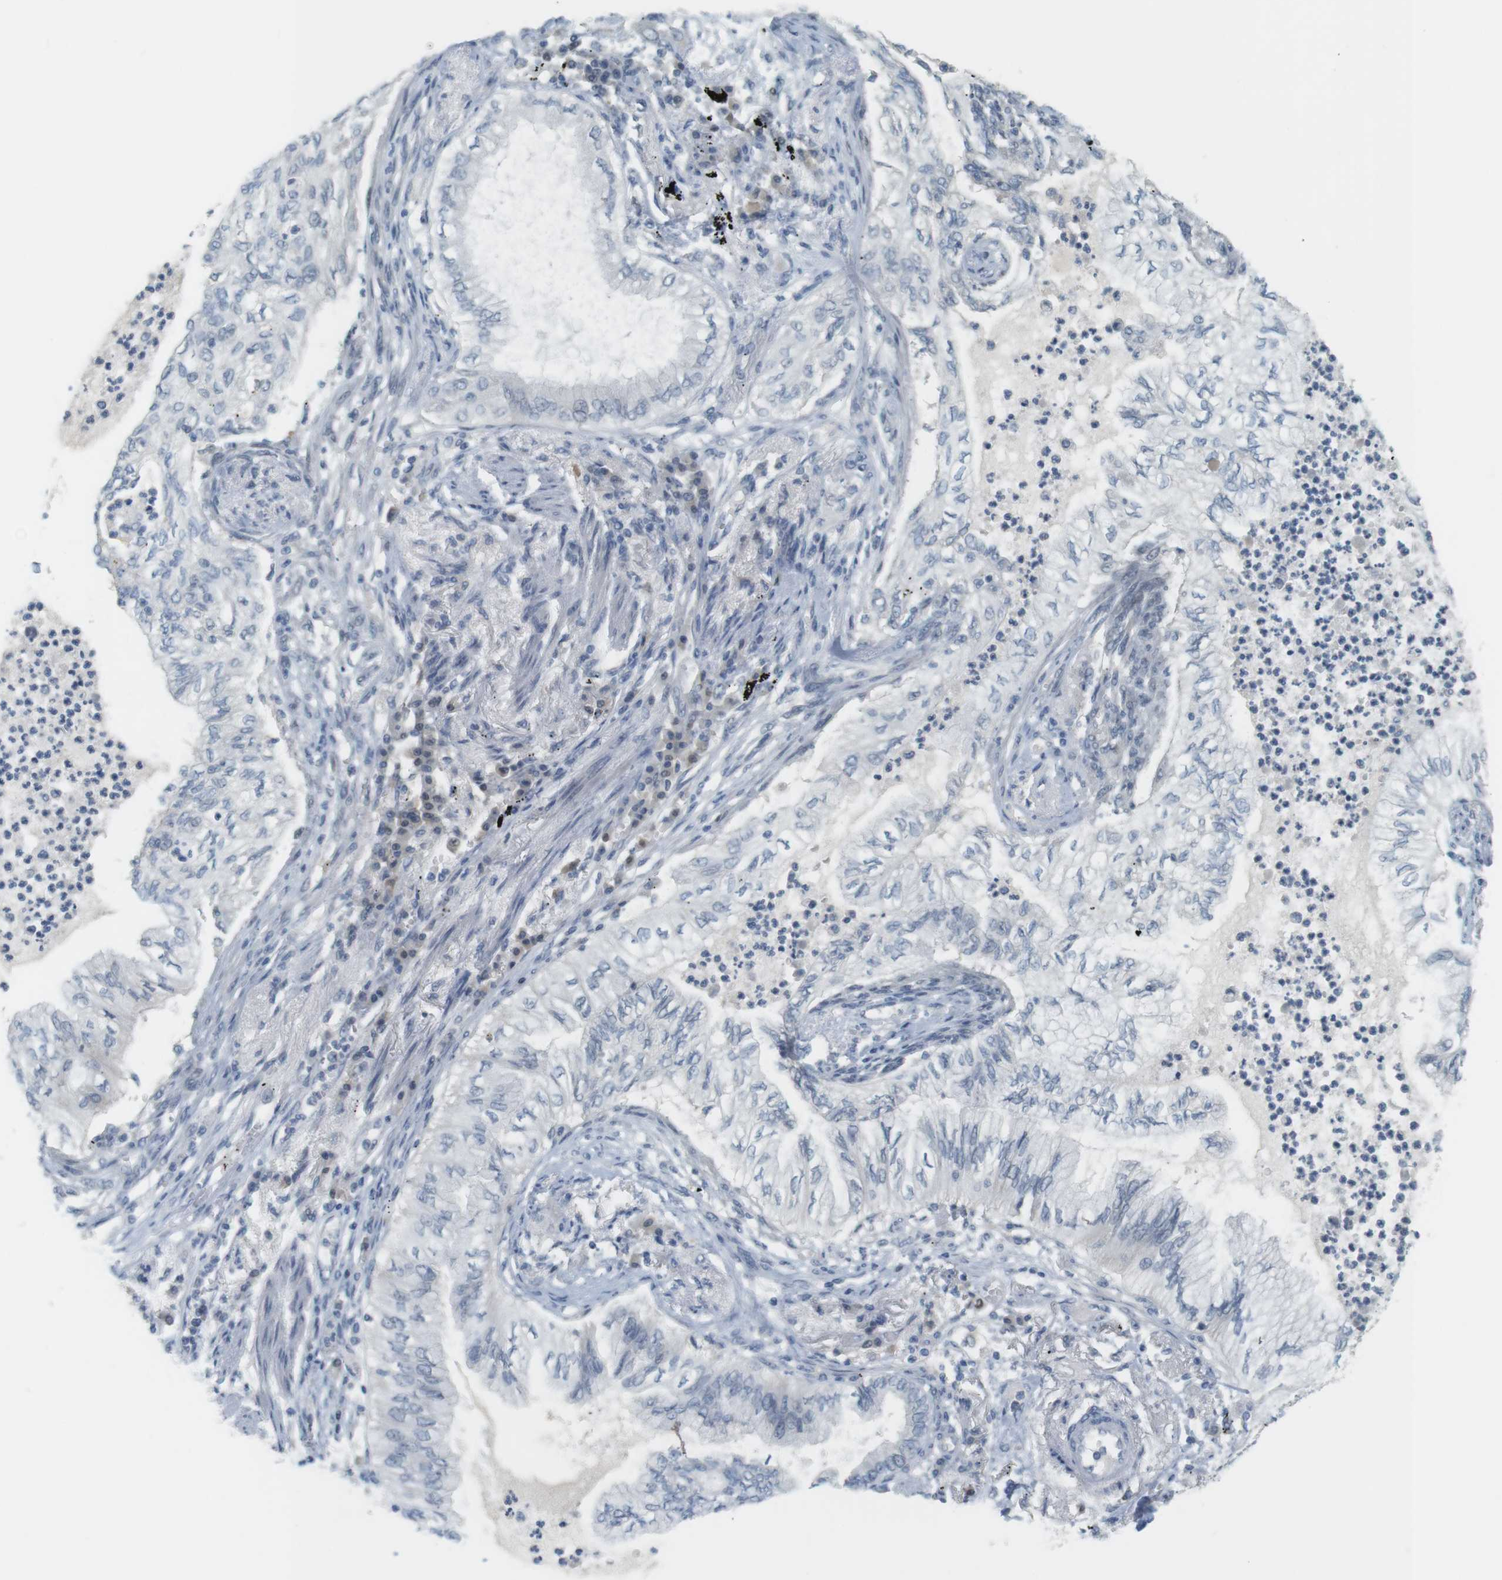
{"staining": {"intensity": "negative", "quantity": "none", "location": "none"}, "tissue": "lung cancer", "cell_type": "Tumor cells", "image_type": "cancer", "snomed": [{"axis": "morphology", "description": "Normal tissue, NOS"}, {"axis": "morphology", "description": "Adenocarcinoma, NOS"}, {"axis": "topography", "description": "Bronchus"}, {"axis": "topography", "description": "Lung"}], "caption": "High power microscopy histopathology image of an IHC histopathology image of lung adenocarcinoma, revealing no significant expression in tumor cells. (Immunohistochemistry, brightfield microscopy, high magnification).", "gene": "CREB3L2", "patient": {"sex": "female", "age": 70}}